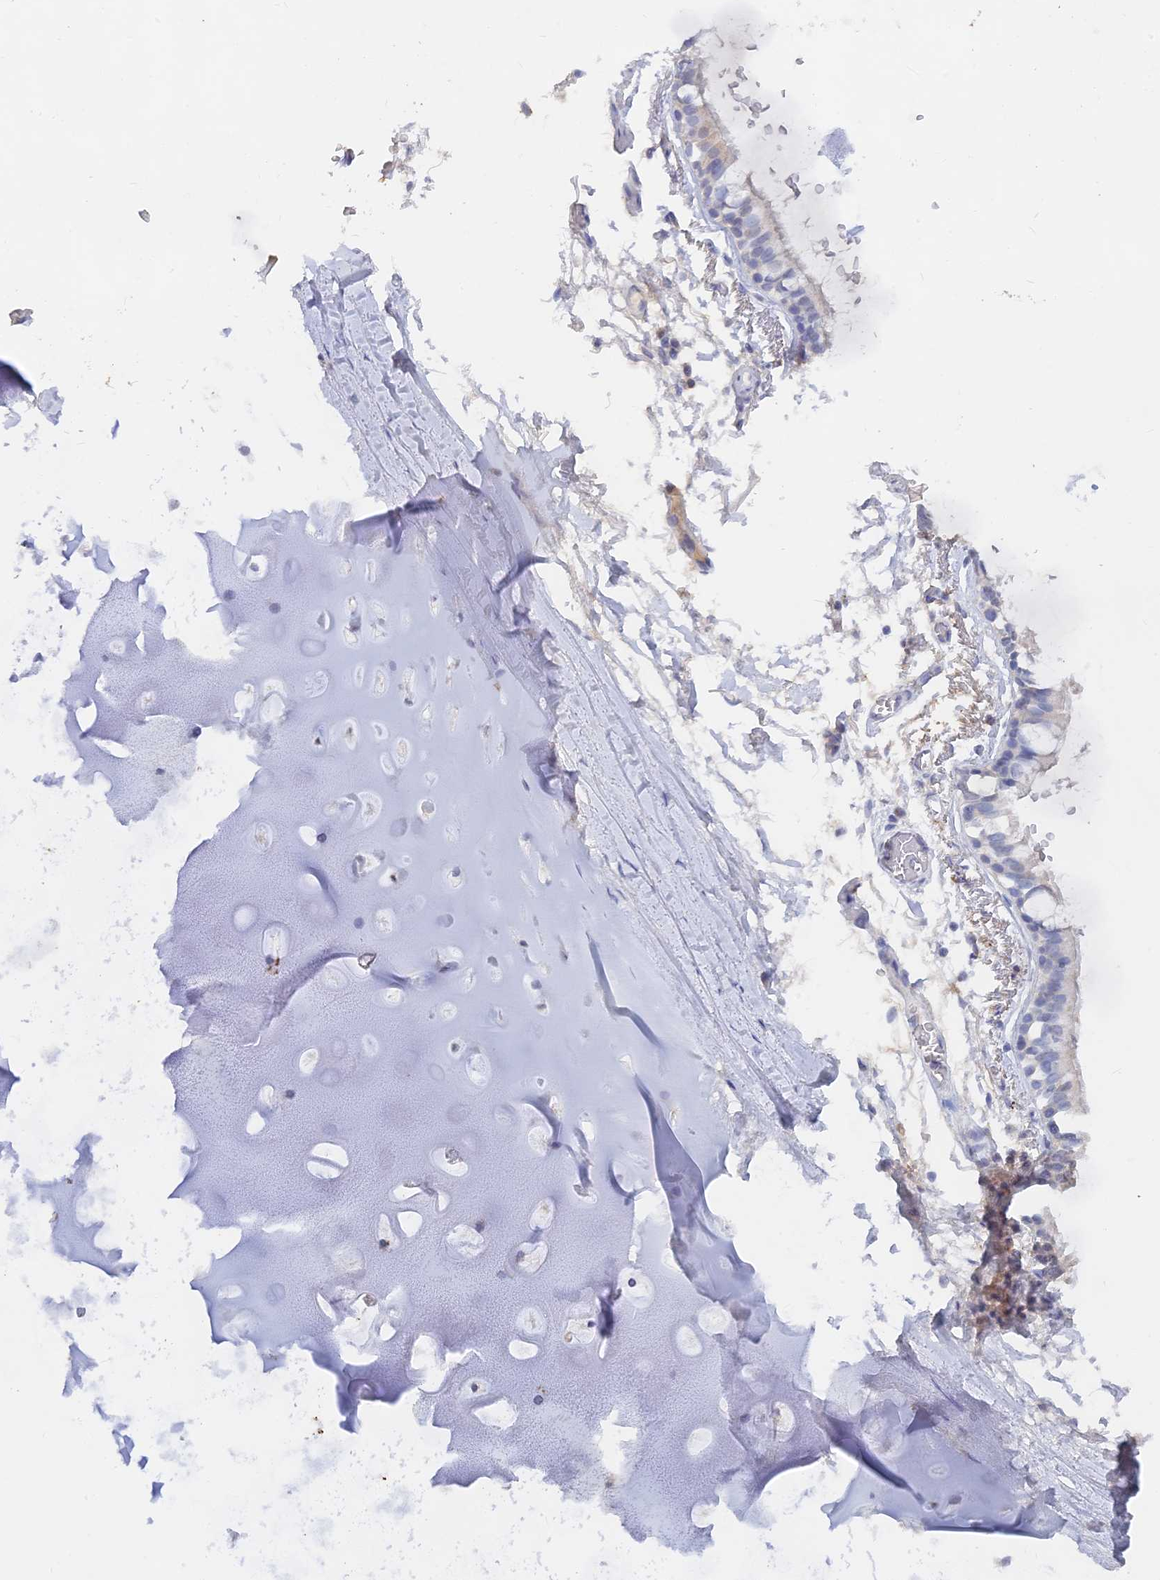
{"staining": {"intensity": "negative", "quantity": "none", "location": "none"}, "tissue": "adipose tissue", "cell_type": "Adipocytes", "image_type": "normal", "snomed": [{"axis": "morphology", "description": "Normal tissue, NOS"}, {"axis": "topography", "description": "Lymph node"}, {"axis": "topography", "description": "Bronchus"}], "caption": "This is an immunohistochemistry photomicrograph of normal adipose tissue. There is no positivity in adipocytes.", "gene": "LRIF1", "patient": {"sex": "male", "age": 63}}